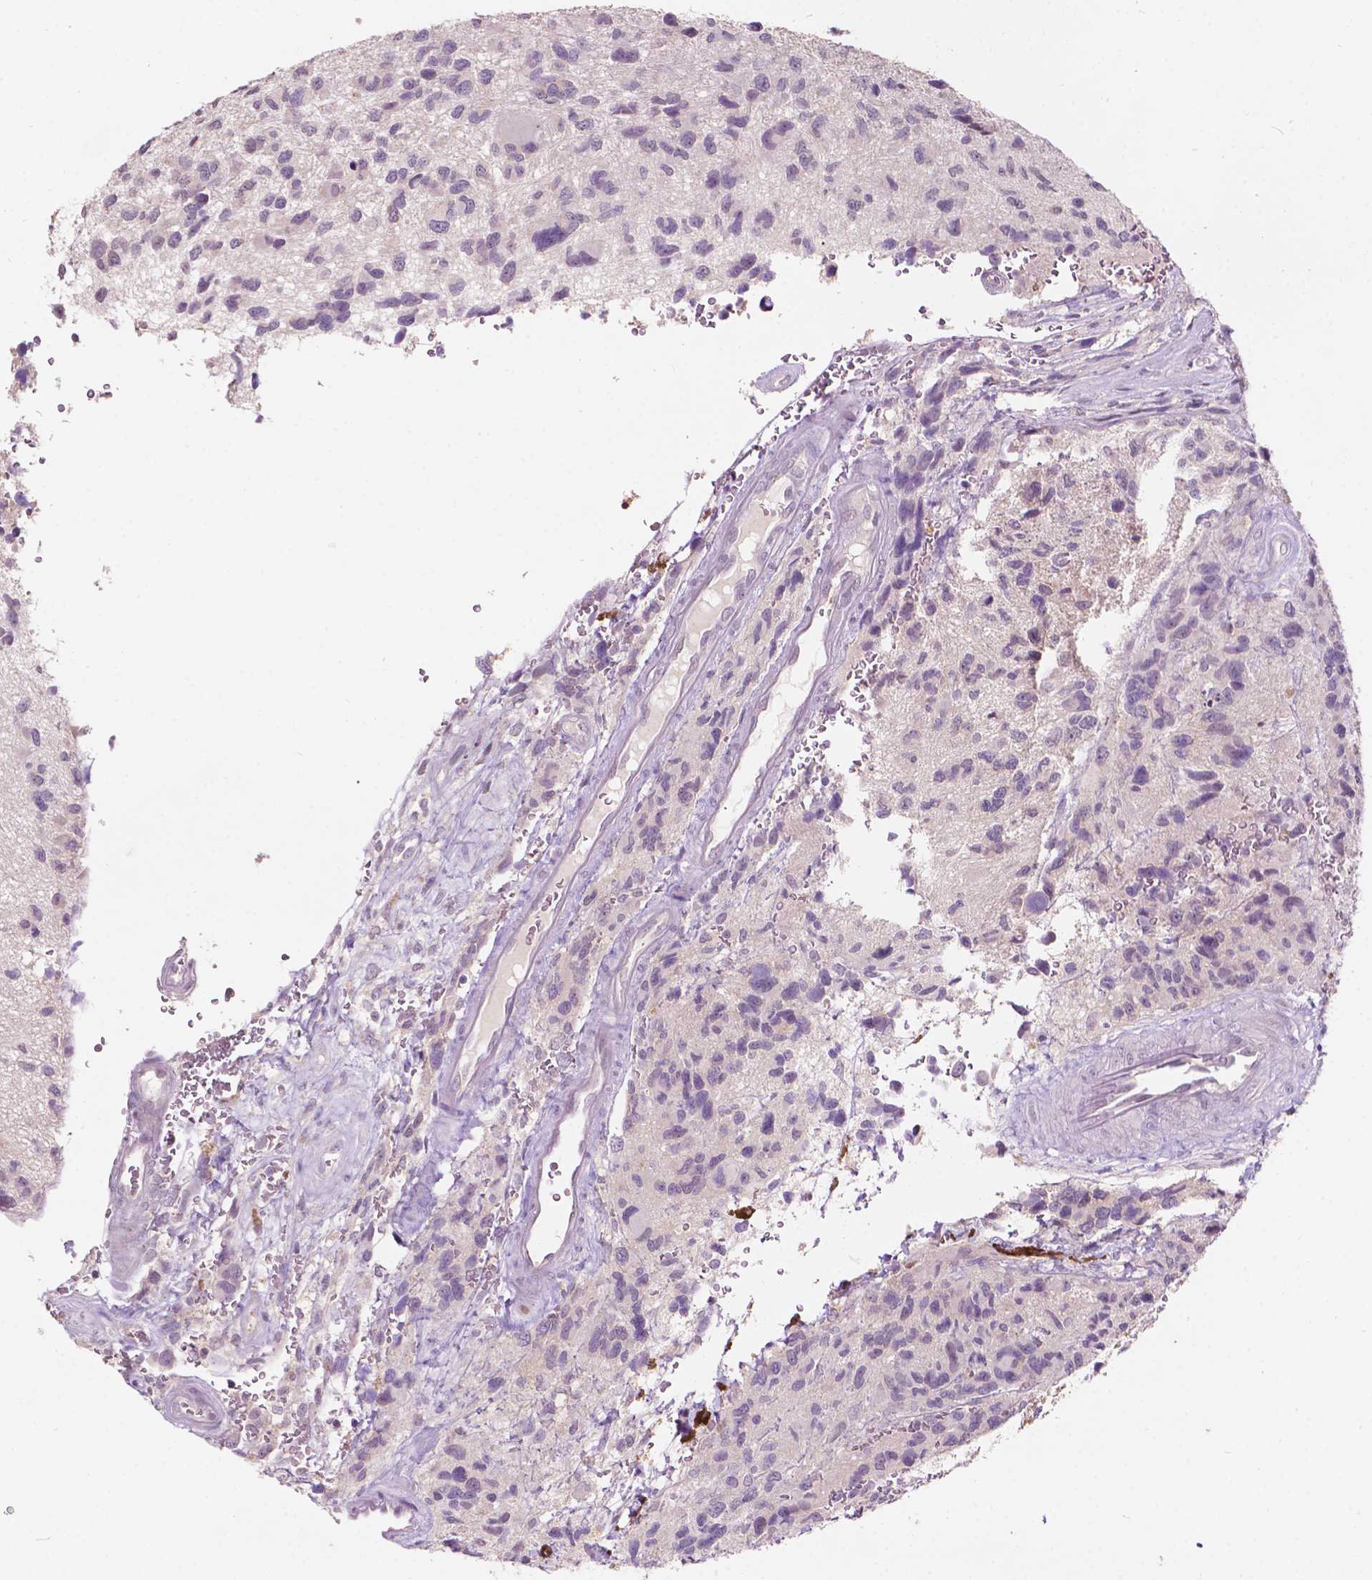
{"staining": {"intensity": "negative", "quantity": "none", "location": "none"}, "tissue": "glioma", "cell_type": "Tumor cells", "image_type": "cancer", "snomed": [{"axis": "morphology", "description": "Glioma, malignant, NOS"}, {"axis": "morphology", "description": "Glioma, malignant, High grade"}, {"axis": "topography", "description": "Brain"}], "caption": "IHC image of glioma stained for a protein (brown), which demonstrates no expression in tumor cells.", "gene": "TM6SF2", "patient": {"sex": "female", "age": 71}}